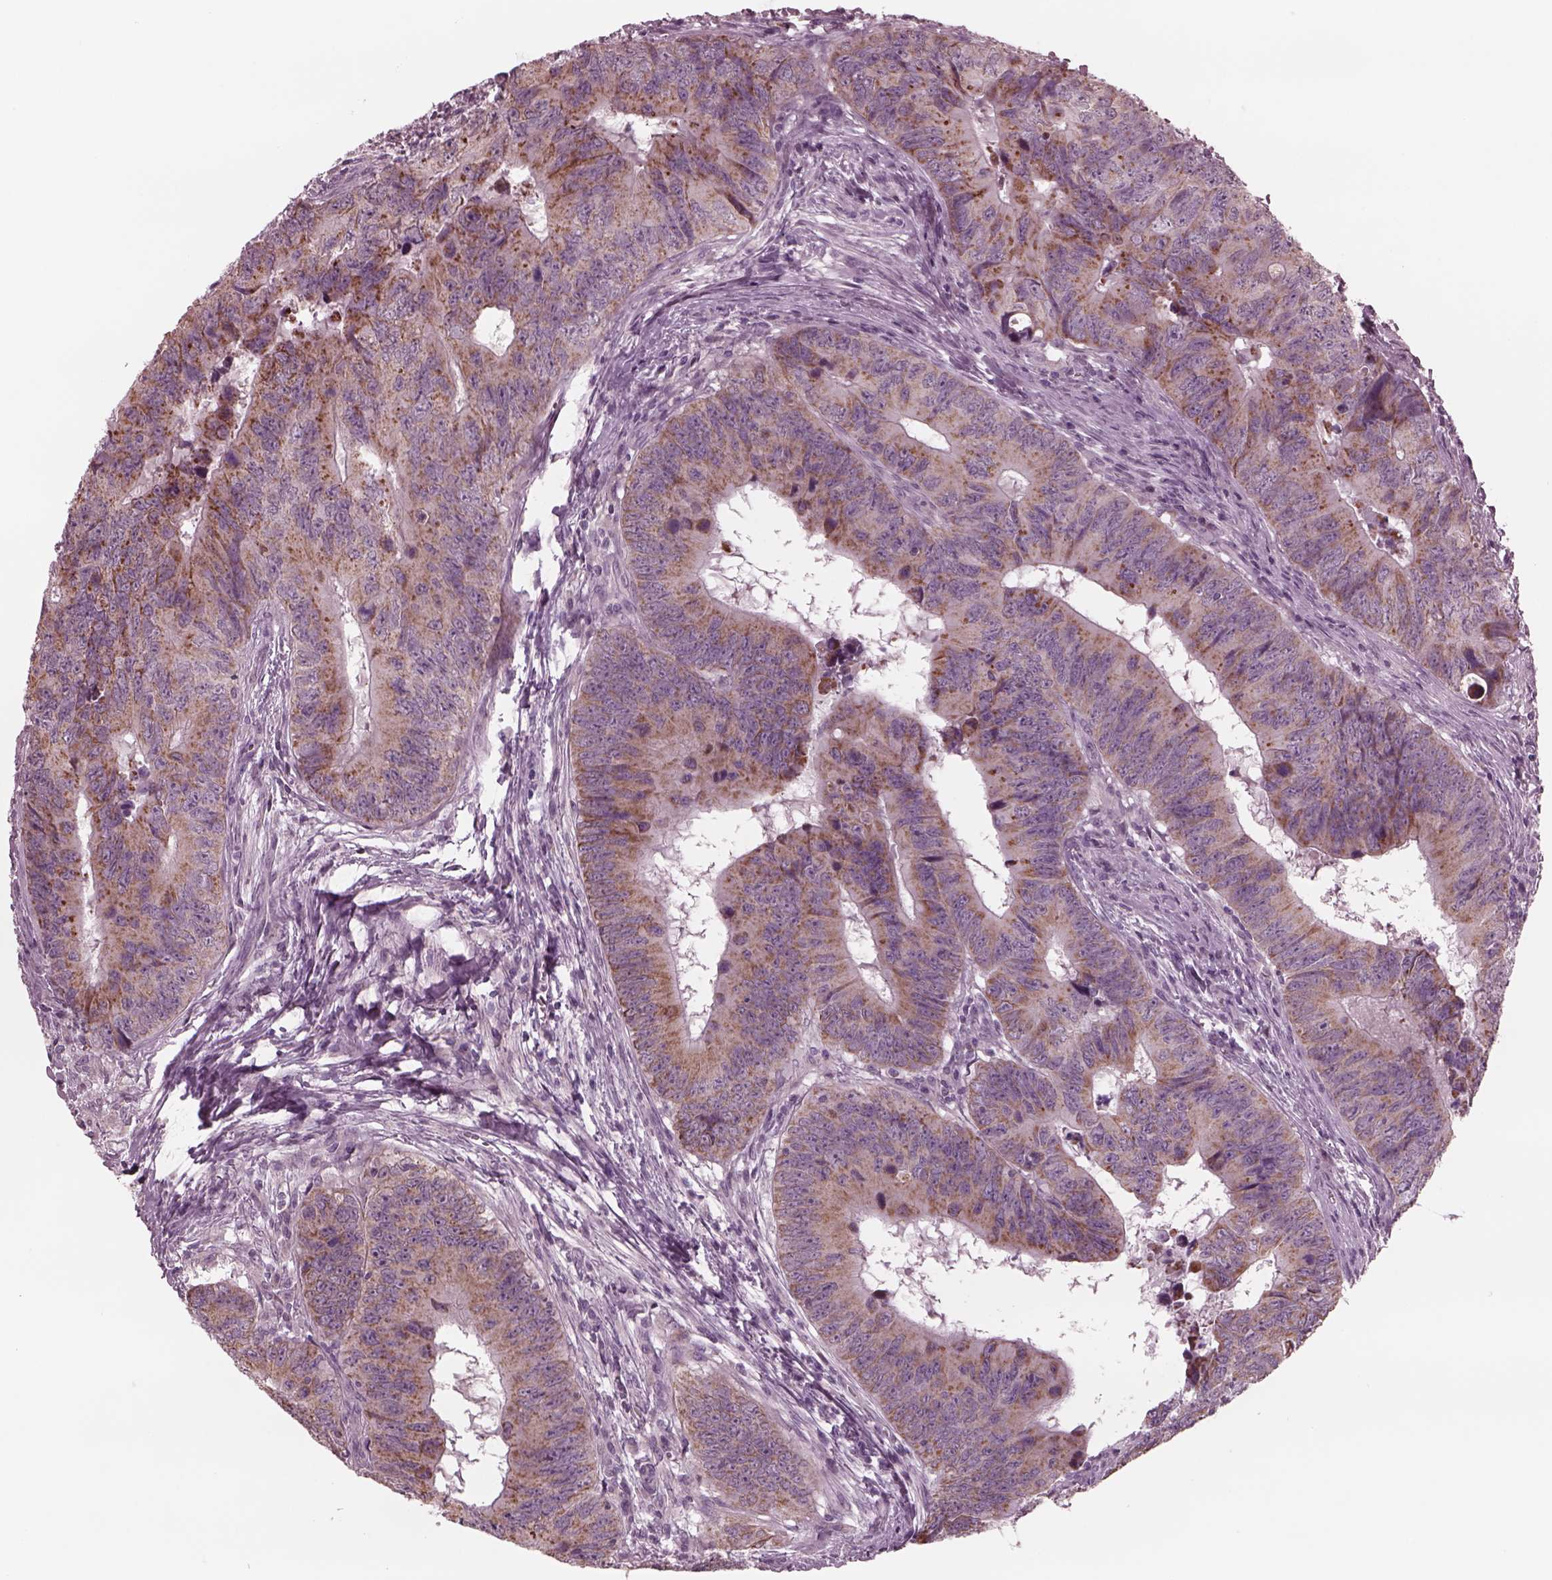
{"staining": {"intensity": "moderate", "quantity": ">75%", "location": "cytoplasmic/membranous"}, "tissue": "colorectal cancer", "cell_type": "Tumor cells", "image_type": "cancer", "snomed": [{"axis": "morphology", "description": "Adenocarcinoma, NOS"}, {"axis": "topography", "description": "Colon"}], "caption": "Adenocarcinoma (colorectal) tissue shows moderate cytoplasmic/membranous positivity in approximately >75% of tumor cells The protein is shown in brown color, while the nuclei are stained blue.", "gene": "CELSR3", "patient": {"sex": "female", "age": 82}}